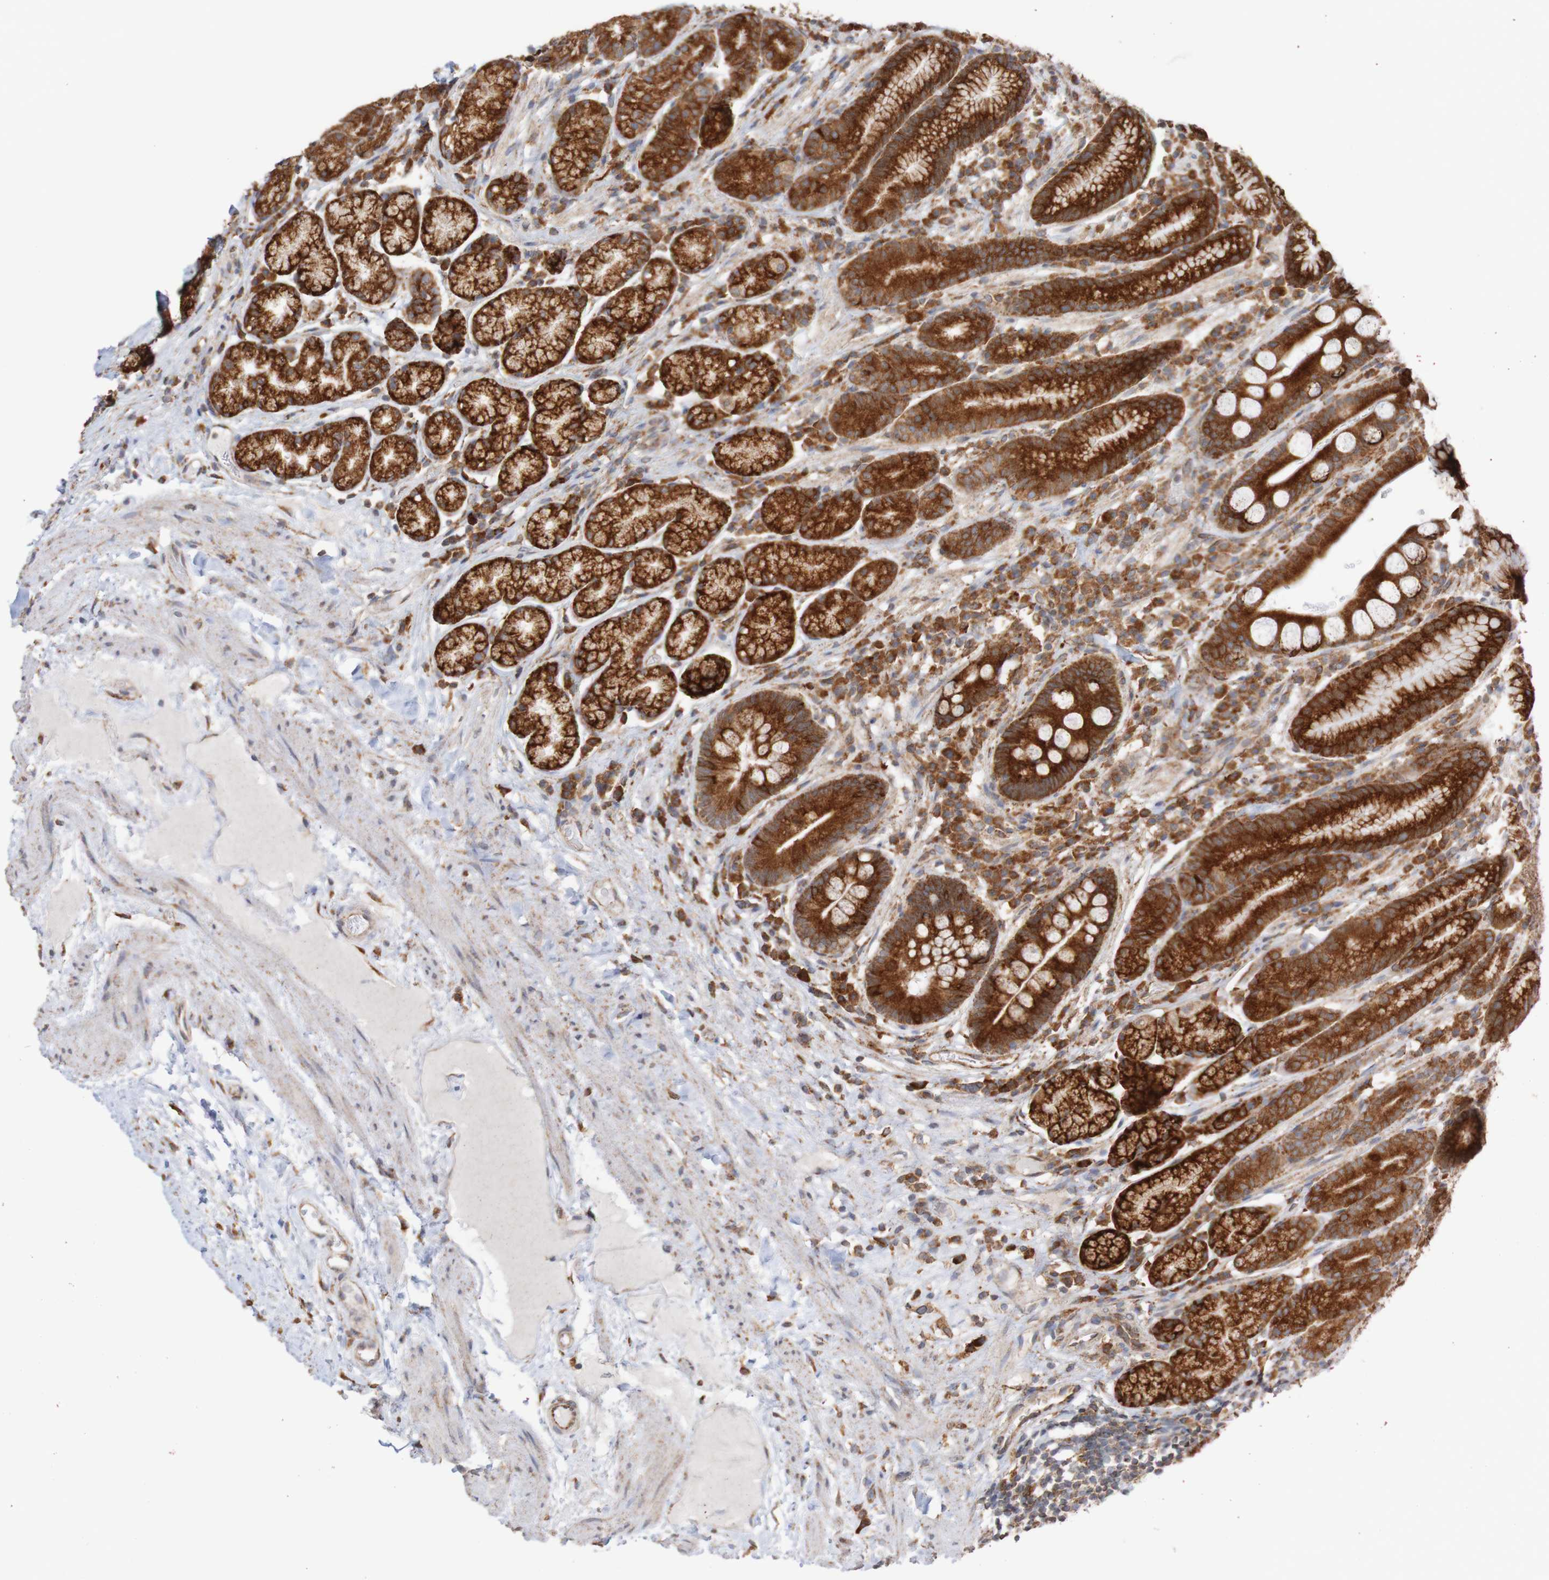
{"staining": {"intensity": "strong", "quantity": ">75%", "location": "cytoplasmic/membranous"}, "tissue": "stomach", "cell_type": "Glandular cells", "image_type": "normal", "snomed": [{"axis": "morphology", "description": "Normal tissue, NOS"}, {"axis": "topography", "description": "Stomach, lower"}], "caption": "Brown immunohistochemical staining in unremarkable stomach exhibits strong cytoplasmic/membranous staining in about >75% of glandular cells. The staining is performed using DAB (3,3'-diaminobenzidine) brown chromogen to label protein expression. The nuclei are counter-stained blue using hematoxylin.", "gene": "PDIA3", "patient": {"sex": "male", "age": 52}}